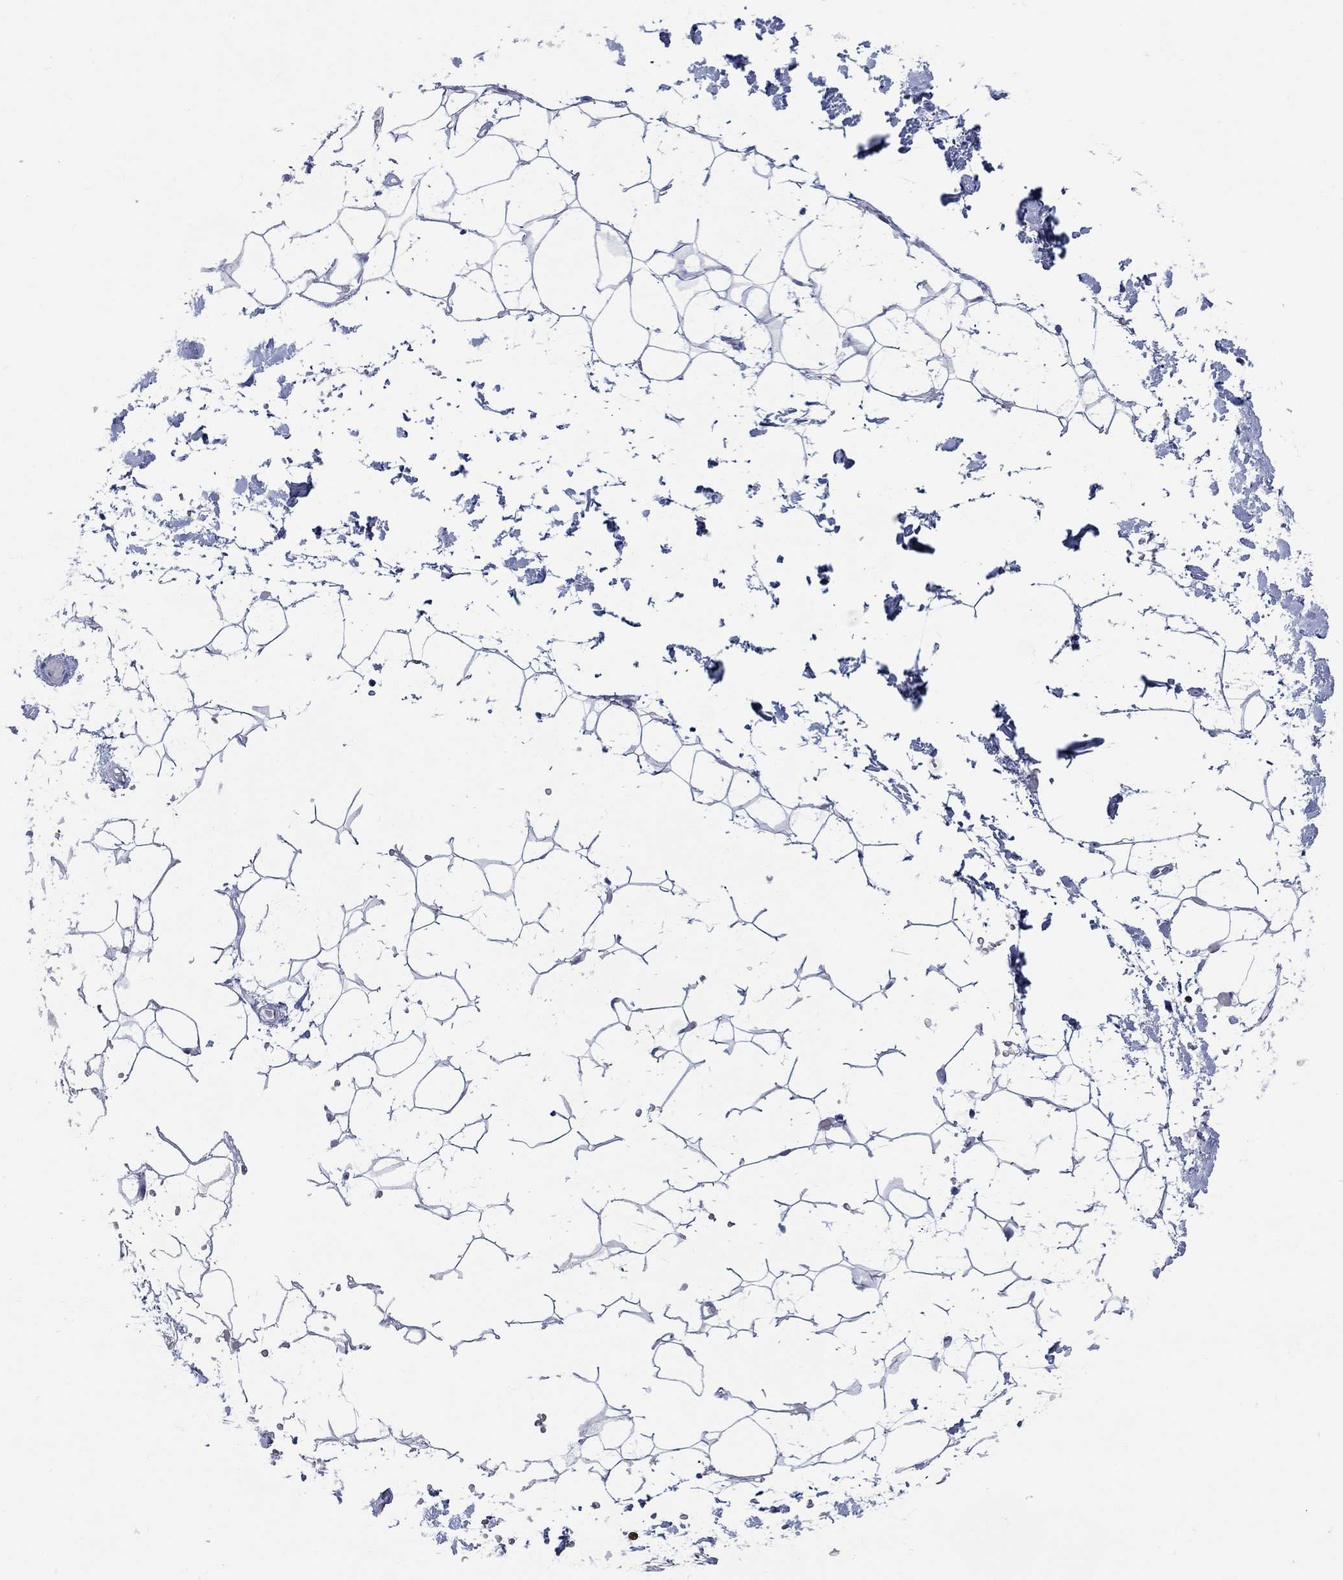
{"staining": {"intensity": "negative", "quantity": "none", "location": "none"}, "tissue": "adipose tissue", "cell_type": "Adipocytes", "image_type": "normal", "snomed": [{"axis": "morphology", "description": "Normal tissue, NOS"}, {"axis": "topography", "description": "Skin"}, {"axis": "topography", "description": "Peripheral nerve tissue"}], "caption": "High magnification brightfield microscopy of unremarkable adipose tissue stained with DAB (brown) and counterstained with hematoxylin (blue): adipocytes show no significant positivity.", "gene": "HMGA1", "patient": {"sex": "female", "age": 56}}